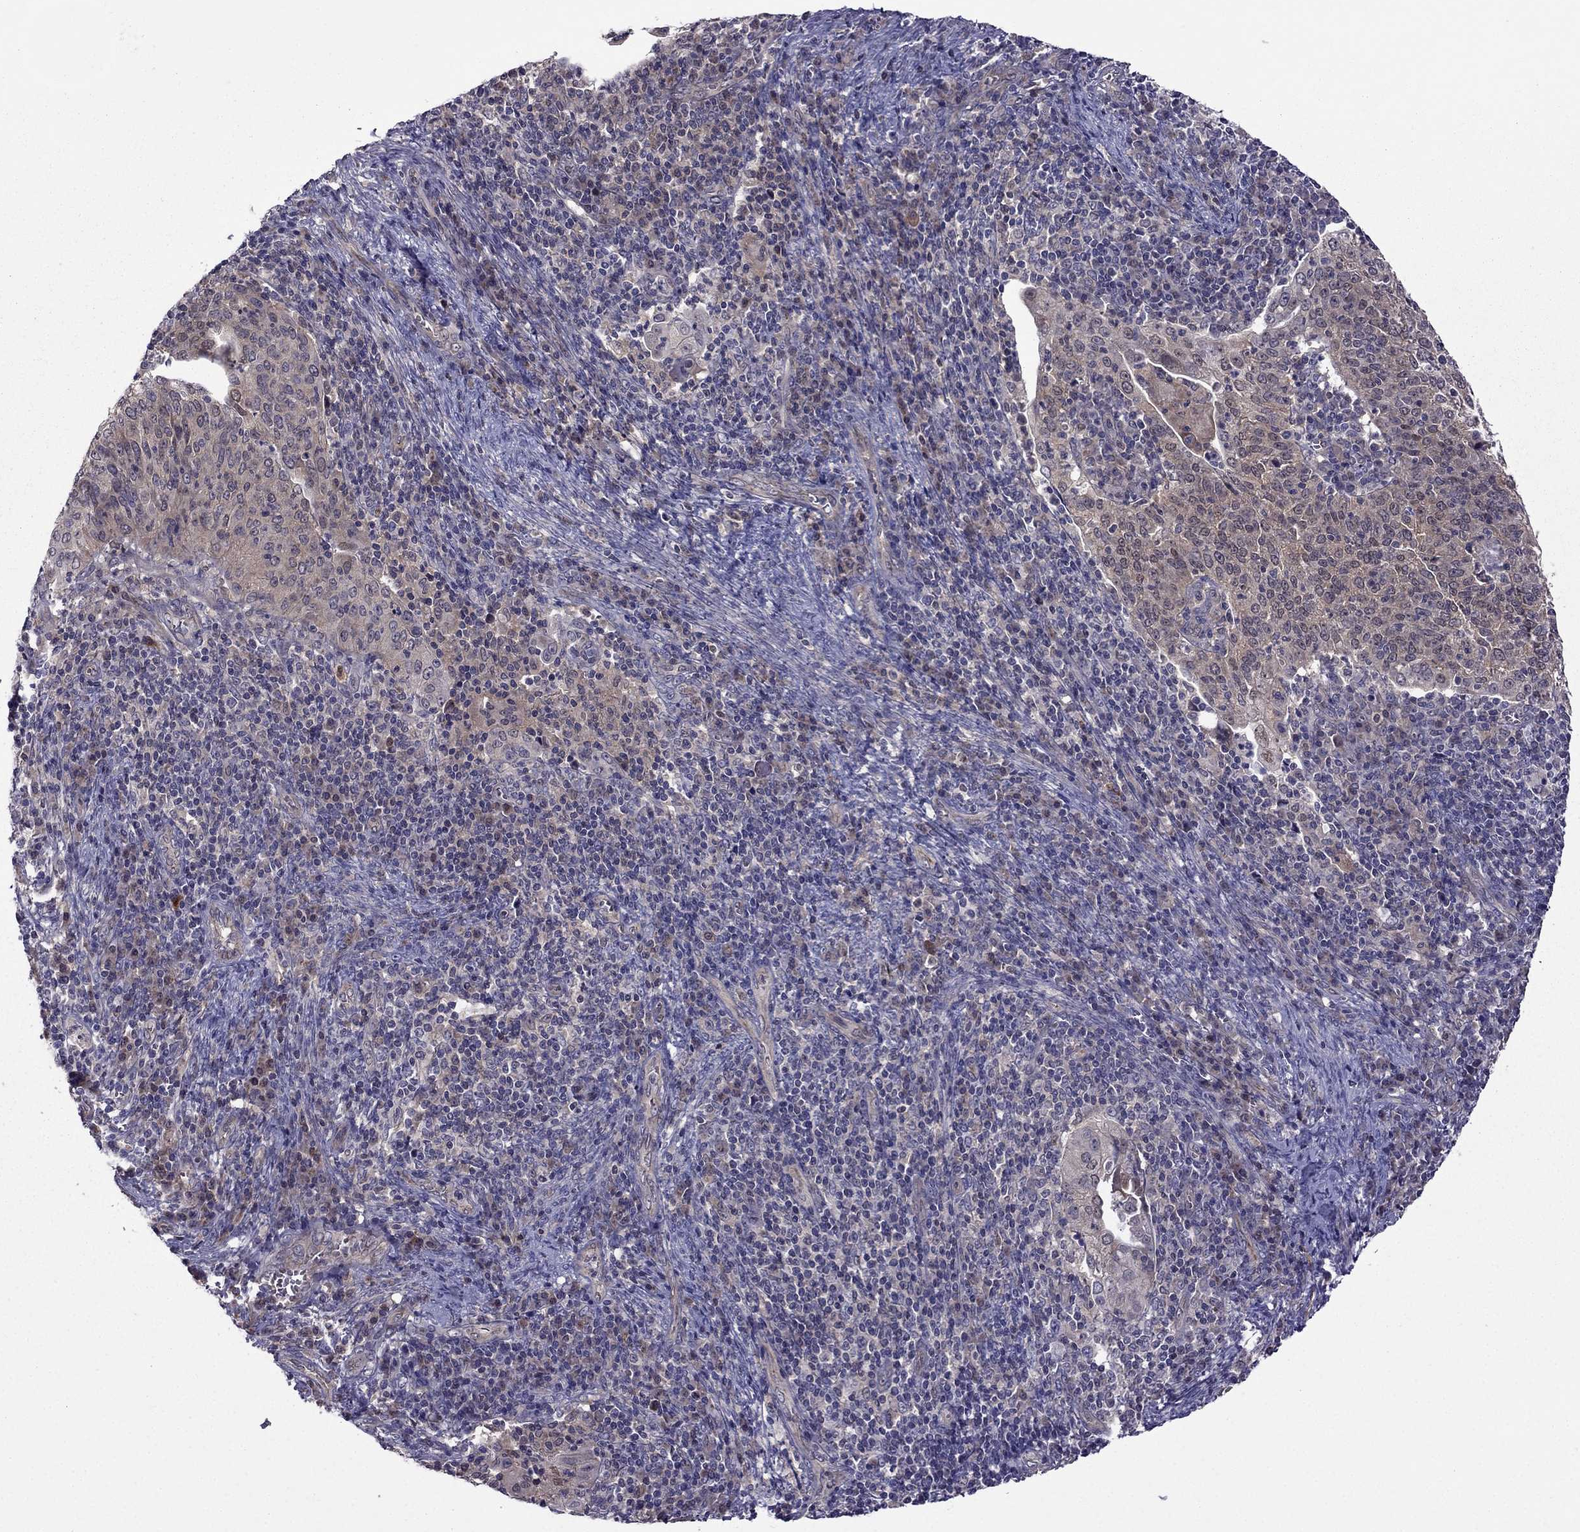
{"staining": {"intensity": "weak", "quantity": ">75%", "location": "cytoplasmic/membranous"}, "tissue": "cervical cancer", "cell_type": "Tumor cells", "image_type": "cancer", "snomed": [{"axis": "morphology", "description": "Squamous cell carcinoma, NOS"}, {"axis": "topography", "description": "Cervix"}], "caption": "Cervical squamous cell carcinoma was stained to show a protein in brown. There is low levels of weak cytoplasmic/membranous expression in approximately >75% of tumor cells. (DAB = brown stain, brightfield microscopy at high magnification).", "gene": "CDK5", "patient": {"sex": "female", "age": 39}}